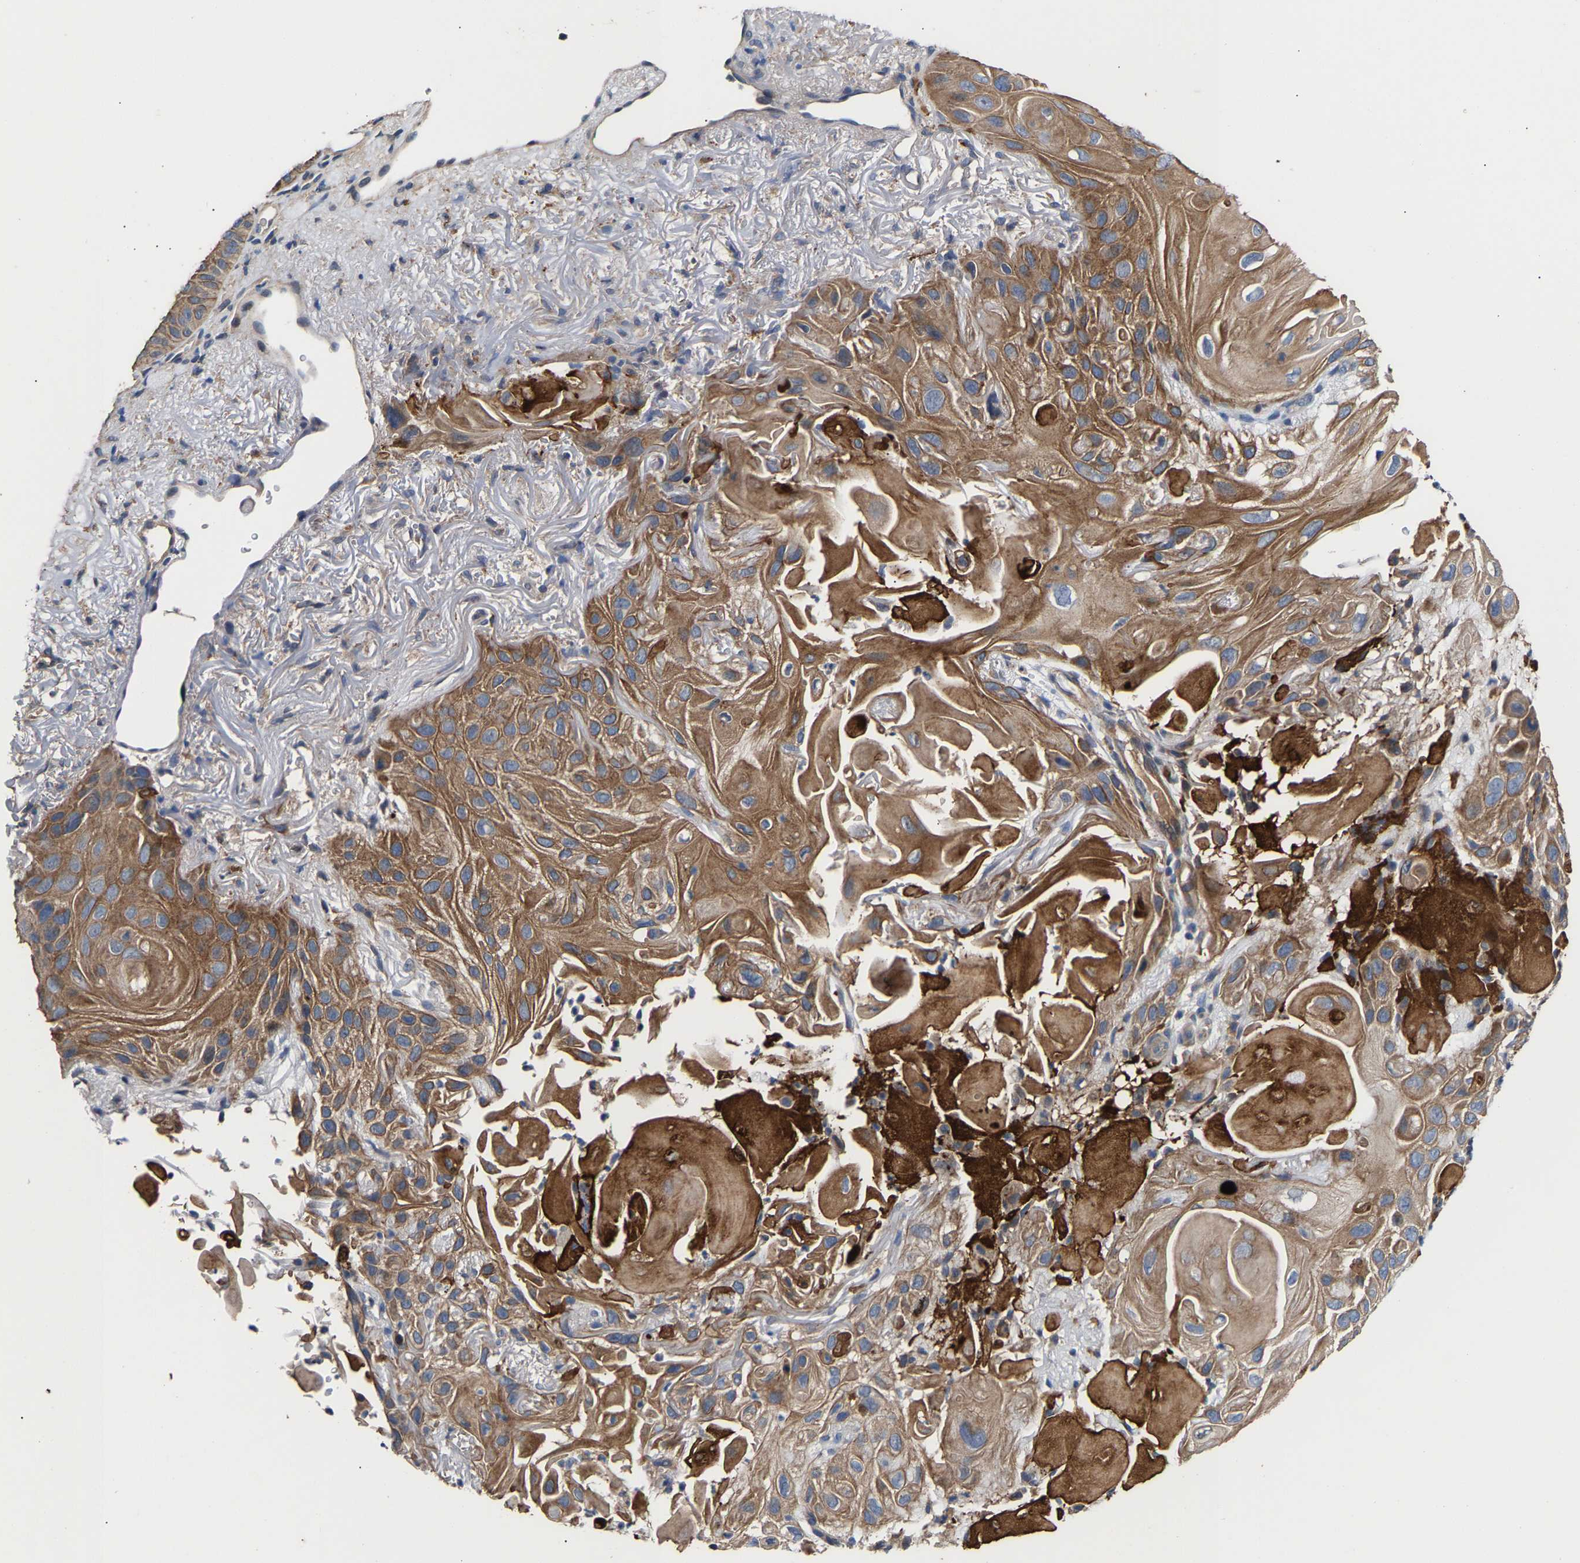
{"staining": {"intensity": "moderate", "quantity": ">75%", "location": "cytoplasmic/membranous"}, "tissue": "skin cancer", "cell_type": "Tumor cells", "image_type": "cancer", "snomed": [{"axis": "morphology", "description": "Squamous cell carcinoma, NOS"}, {"axis": "topography", "description": "Skin"}], "caption": "Squamous cell carcinoma (skin) was stained to show a protein in brown. There is medium levels of moderate cytoplasmic/membranous positivity in about >75% of tumor cells.", "gene": "KASH5", "patient": {"sex": "female", "age": 77}}